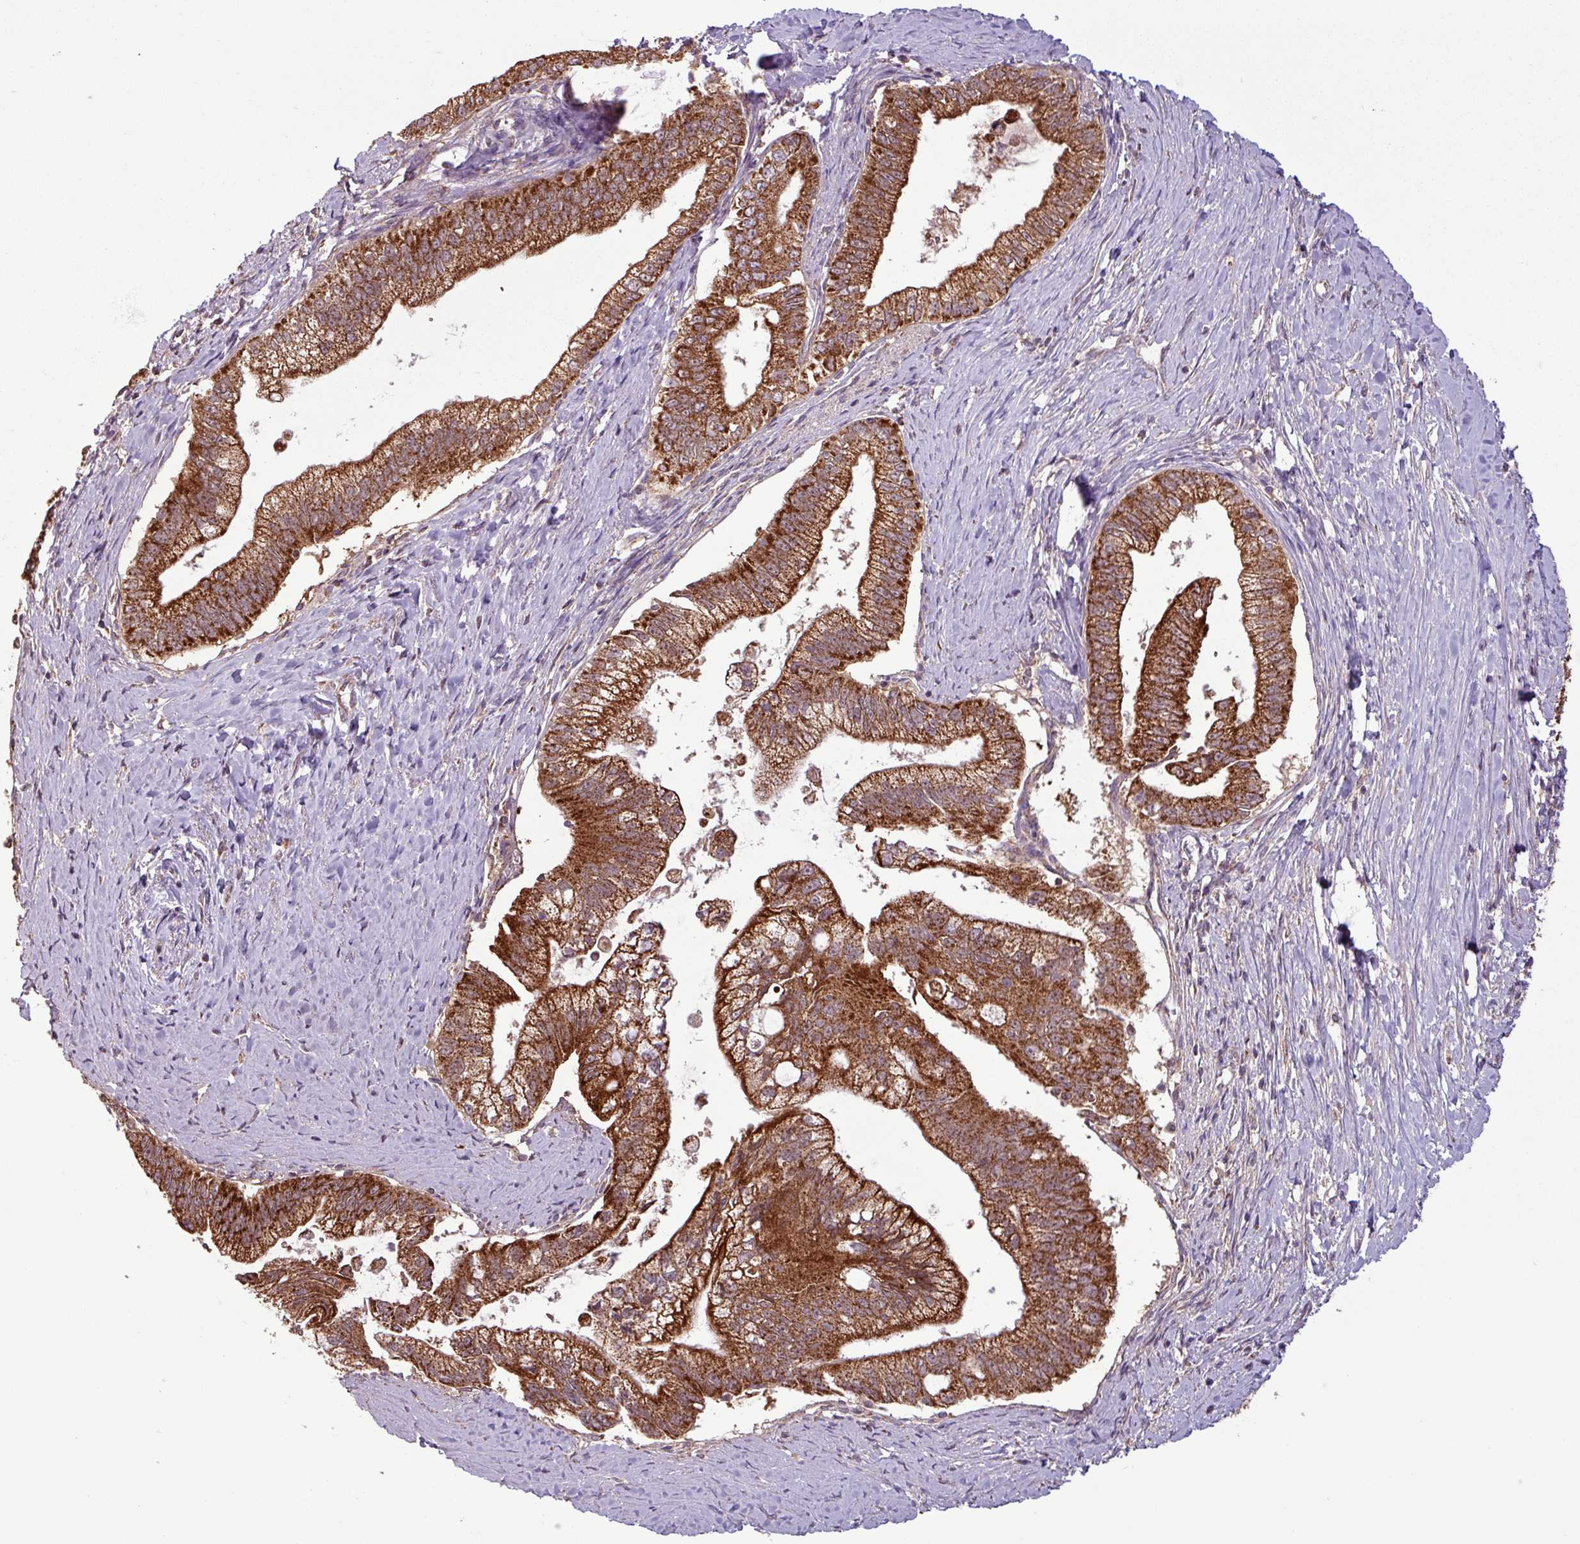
{"staining": {"intensity": "strong", "quantity": ">75%", "location": "cytoplasmic/membranous"}, "tissue": "pancreatic cancer", "cell_type": "Tumor cells", "image_type": "cancer", "snomed": [{"axis": "morphology", "description": "Adenocarcinoma, NOS"}, {"axis": "topography", "description": "Pancreas"}], "caption": "Pancreatic cancer tissue shows strong cytoplasmic/membranous expression in approximately >75% of tumor cells, visualized by immunohistochemistry. Immunohistochemistry stains the protein in brown and the nuclei are stained blue.", "gene": "MCTP2", "patient": {"sex": "male", "age": 70}}